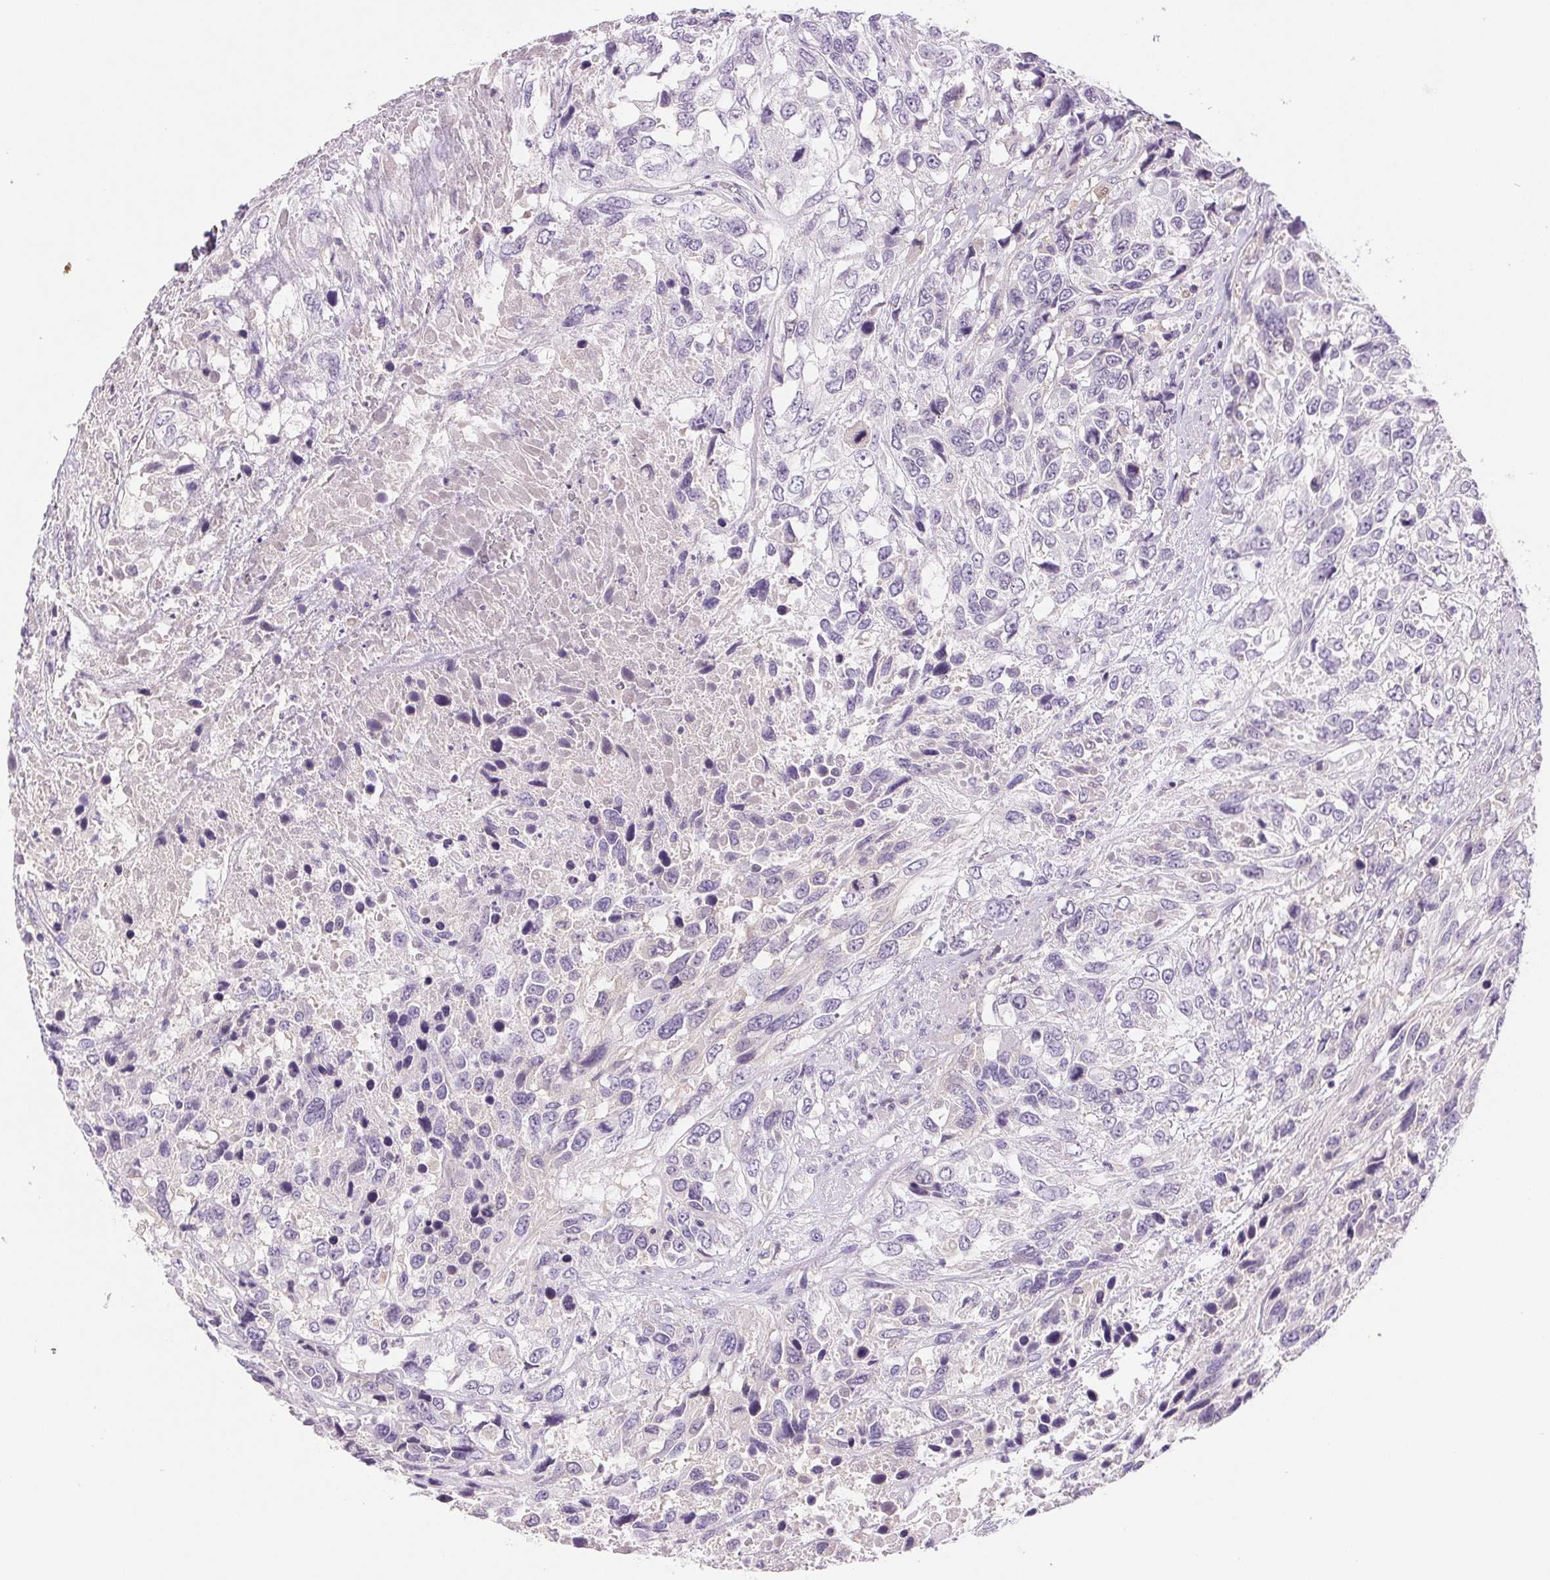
{"staining": {"intensity": "negative", "quantity": "none", "location": "none"}, "tissue": "urothelial cancer", "cell_type": "Tumor cells", "image_type": "cancer", "snomed": [{"axis": "morphology", "description": "Urothelial carcinoma, High grade"}, {"axis": "topography", "description": "Urinary bladder"}], "caption": "Immunohistochemistry (IHC) micrograph of neoplastic tissue: high-grade urothelial carcinoma stained with DAB (3,3'-diaminobenzidine) displays no significant protein expression in tumor cells. Brightfield microscopy of immunohistochemistry stained with DAB (3,3'-diaminobenzidine) (brown) and hematoxylin (blue), captured at high magnification.", "gene": "IFIT1B", "patient": {"sex": "female", "age": 70}}